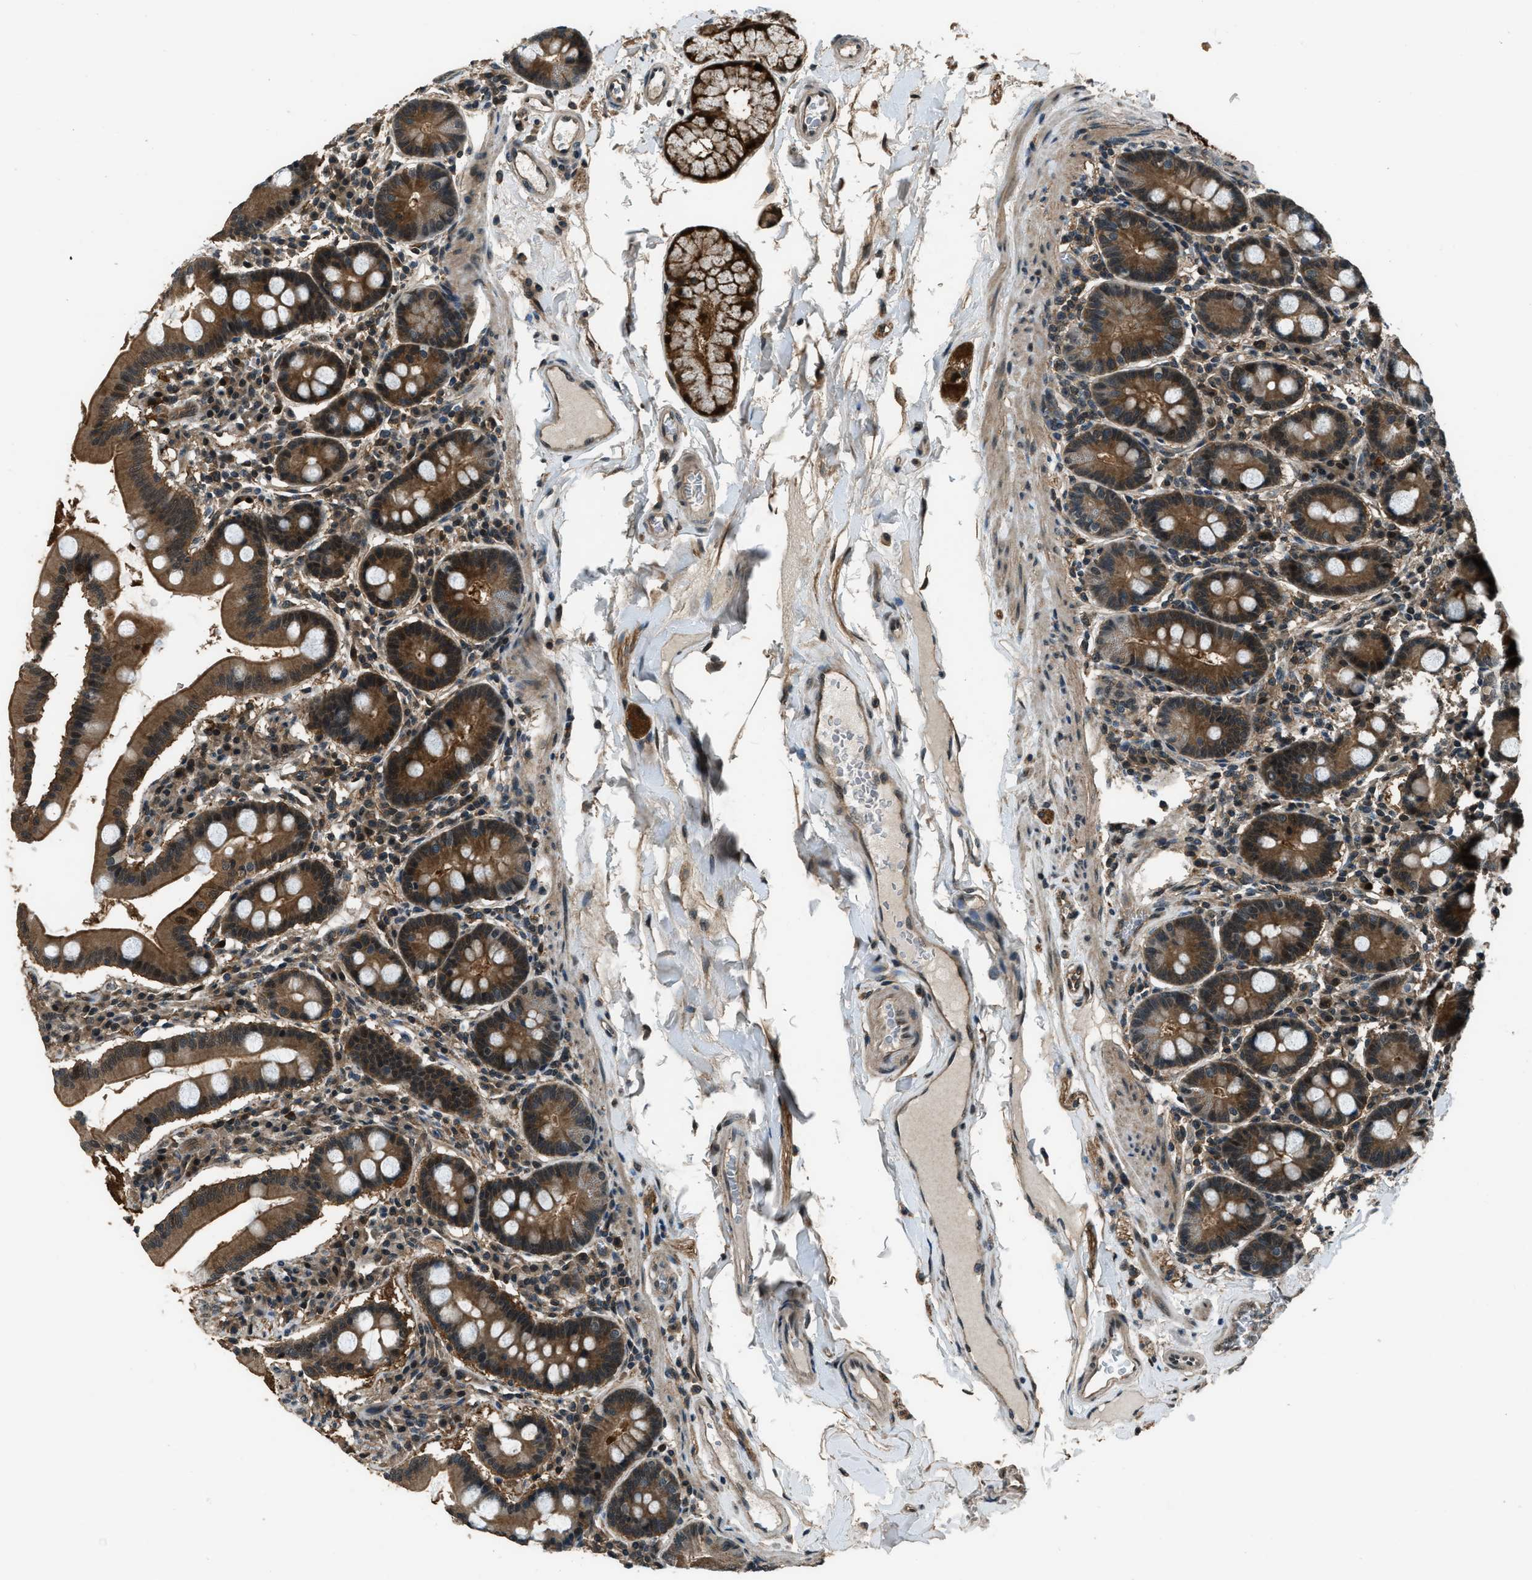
{"staining": {"intensity": "moderate", "quantity": ">75%", "location": "cytoplasmic/membranous,nuclear"}, "tissue": "duodenum", "cell_type": "Glandular cells", "image_type": "normal", "snomed": [{"axis": "morphology", "description": "Normal tissue, NOS"}, {"axis": "topography", "description": "Duodenum"}], "caption": "Normal duodenum was stained to show a protein in brown. There is medium levels of moderate cytoplasmic/membranous,nuclear expression in approximately >75% of glandular cells.", "gene": "NUDCD3", "patient": {"sex": "male", "age": 50}}